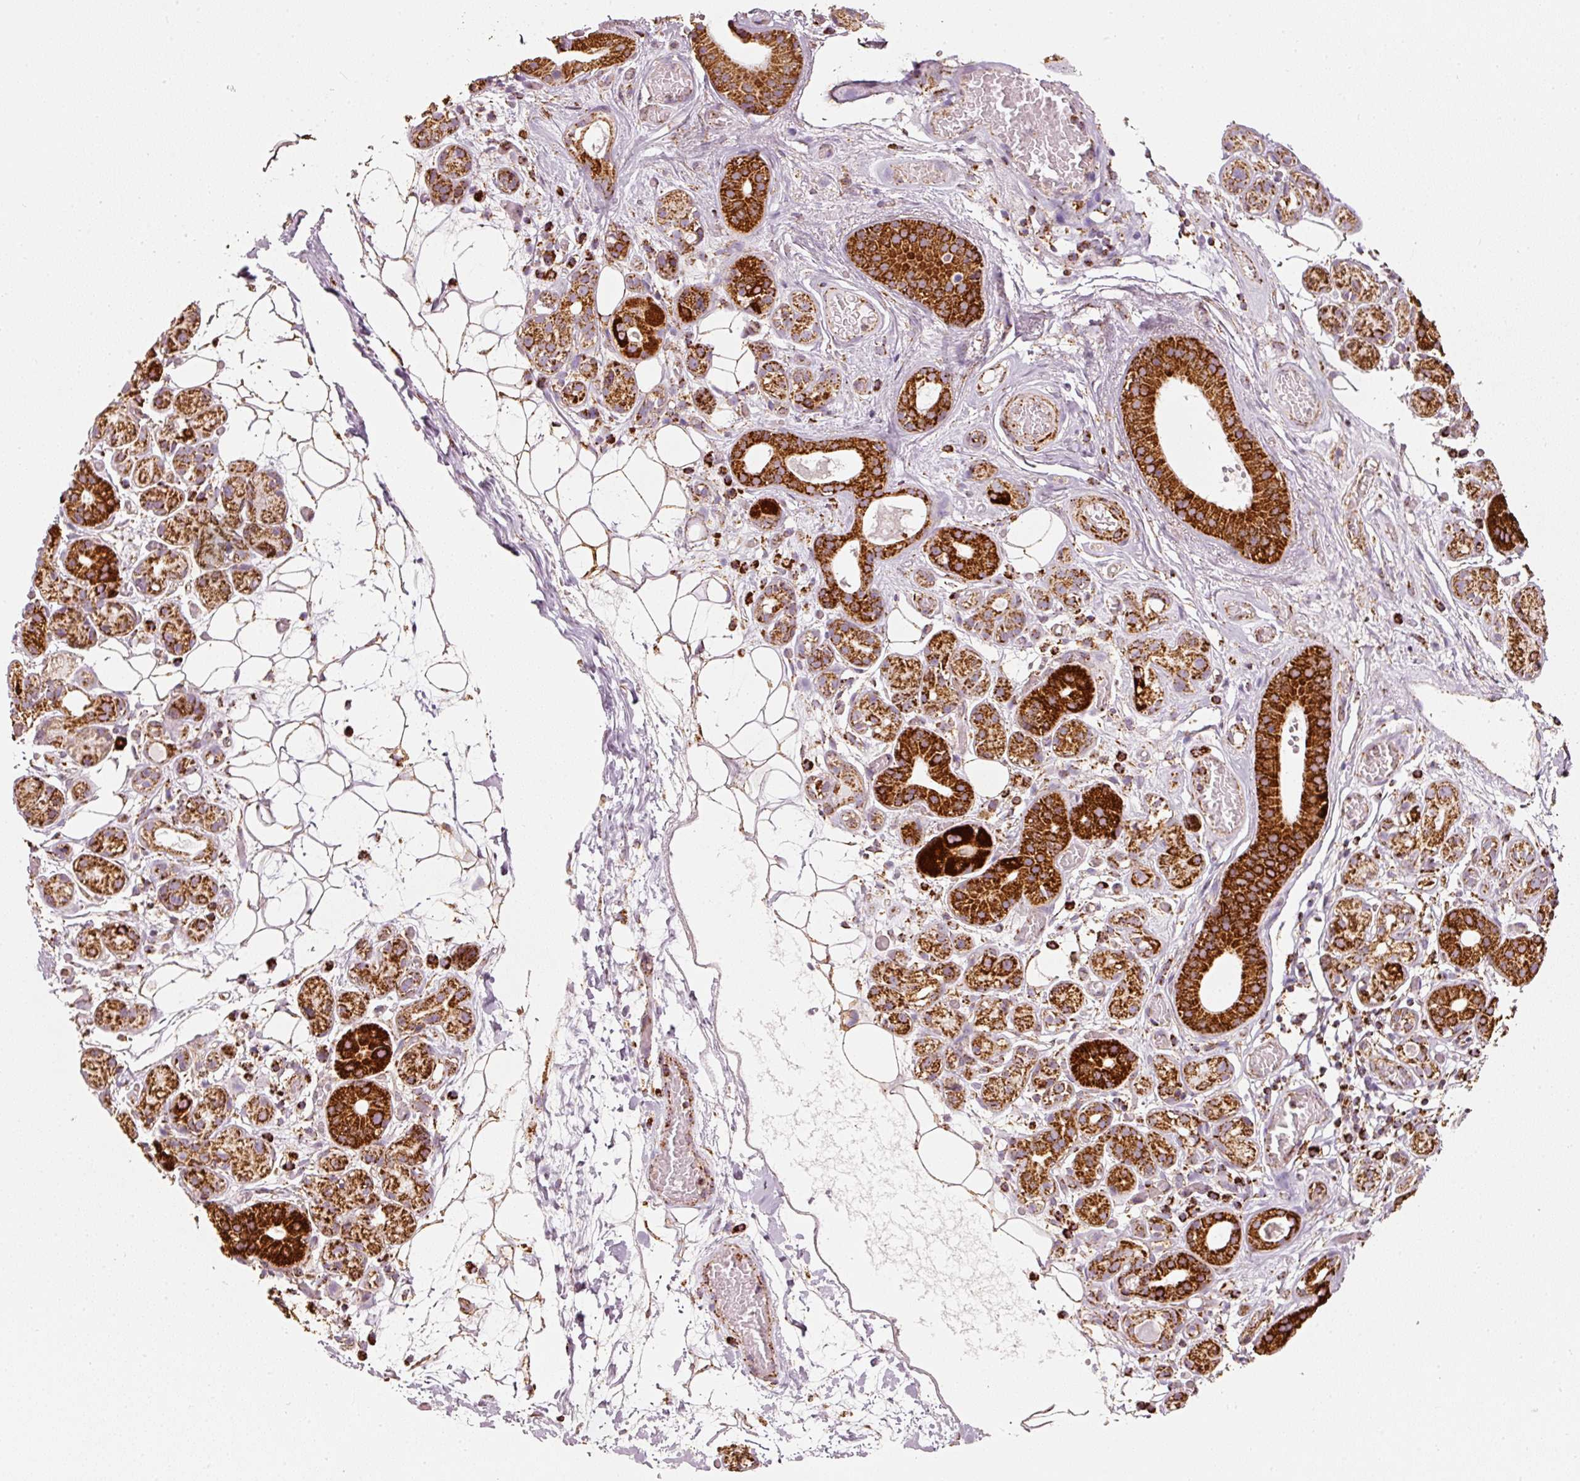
{"staining": {"intensity": "strong", "quantity": "25%-75%", "location": "cytoplasmic/membranous"}, "tissue": "salivary gland", "cell_type": "Glandular cells", "image_type": "normal", "snomed": [{"axis": "morphology", "description": "Normal tissue, NOS"}, {"axis": "topography", "description": "Salivary gland"}], "caption": "Strong cytoplasmic/membranous staining is seen in approximately 25%-75% of glandular cells in benign salivary gland.", "gene": "UQCRC1", "patient": {"sex": "male", "age": 82}}